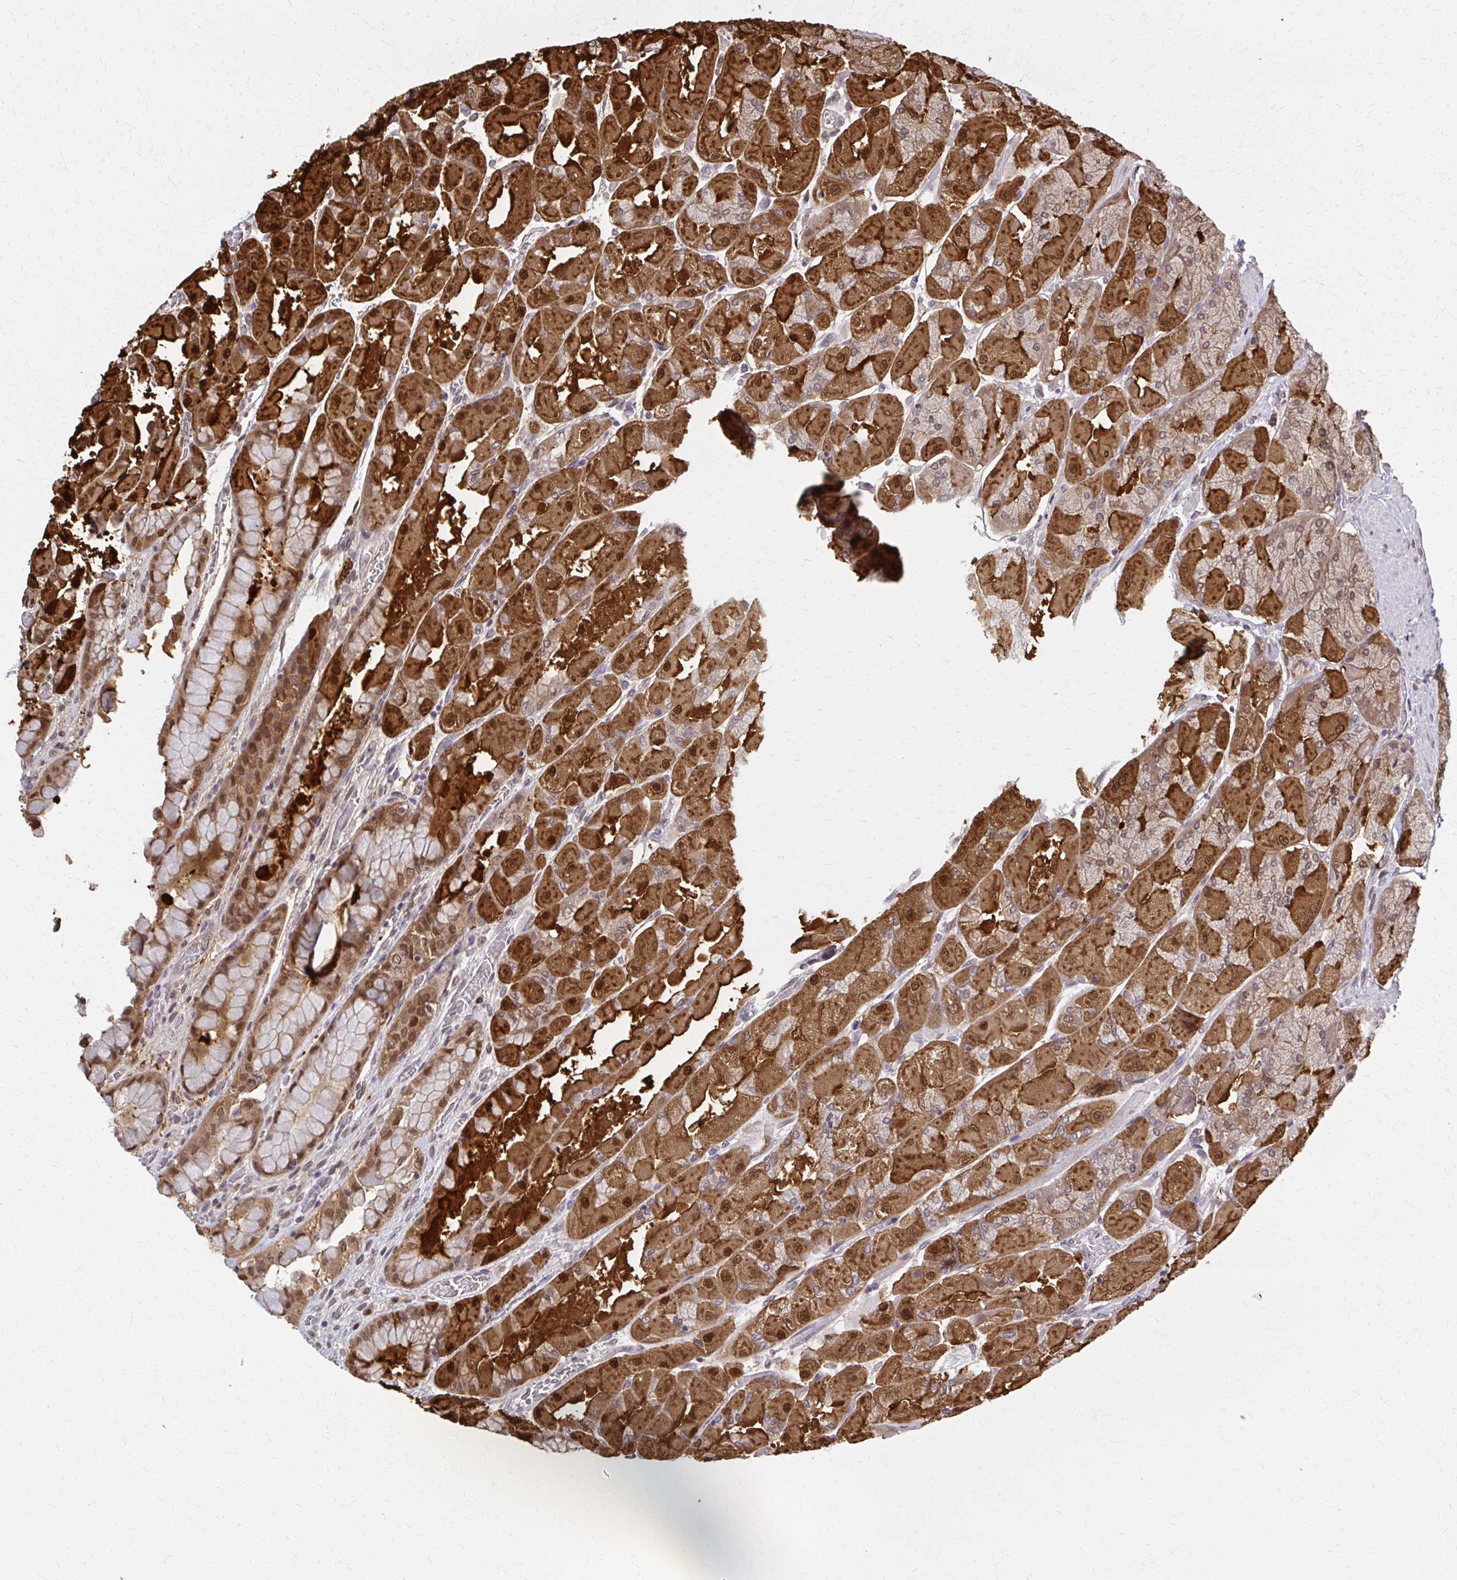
{"staining": {"intensity": "strong", "quantity": ">75%", "location": "cytoplasmic/membranous,nuclear"}, "tissue": "stomach", "cell_type": "Glandular cells", "image_type": "normal", "snomed": [{"axis": "morphology", "description": "Normal tissue, NOS"}, {"axis": "topography", "description": "Stomach"}], "caption": "Immunohistochemistry histopathology image of benign stomach: human stomach stained using IHC displays high levels of strong protein expression localized specifically in the cytoplasmic/membranous,nuclear of glandular cells, appearing as a cytoplasmic/membranous,nuclear brown color.", "gene": "MDH1", "patient": {"sex": "female", "age": 61}}